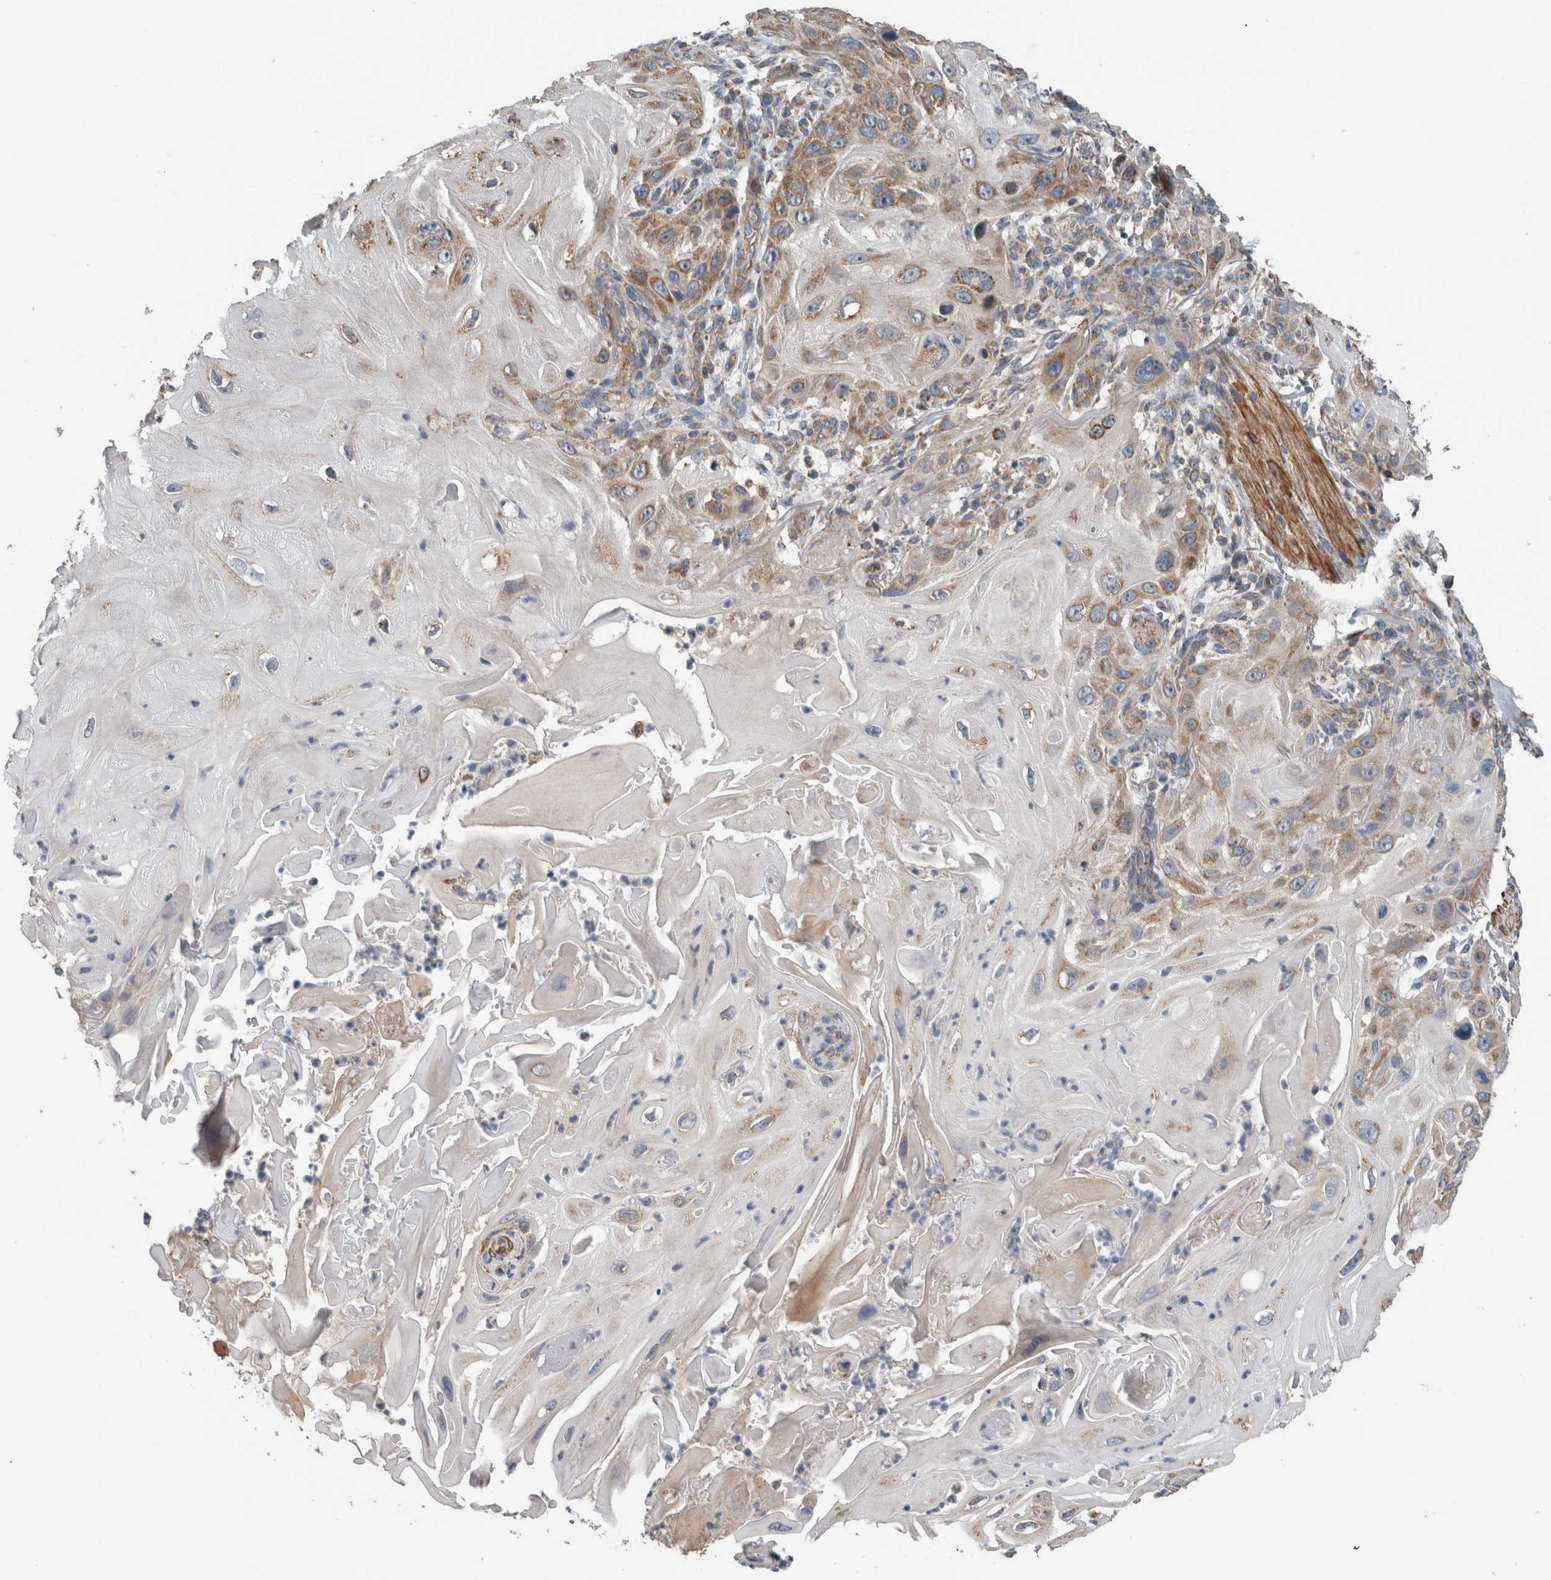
{"staining": {"intensity": "moderate", "quantity": "25%-75%", "location": "cytoplasmic/membranous"}, "tissue": "skin cancer", "cell_type": "Tumor cells", "image_type": "cancer", "snomed": [{"axis": "morphology", "description": "Squamous cell carcinoma, NOS"}, {"axis": "topography", "description": "Skin"}], "caption": "Immunohistochemistry (DAB (3,3'-diaminobenzidine)) staining of human skin squamous cell carcinoma displays moderate cytoplasmic/membranous protein staining in approximately 25%-75% of tumor cells.", "gene": "ARMC1", "patient": {"sex": "female", "age": 77}}